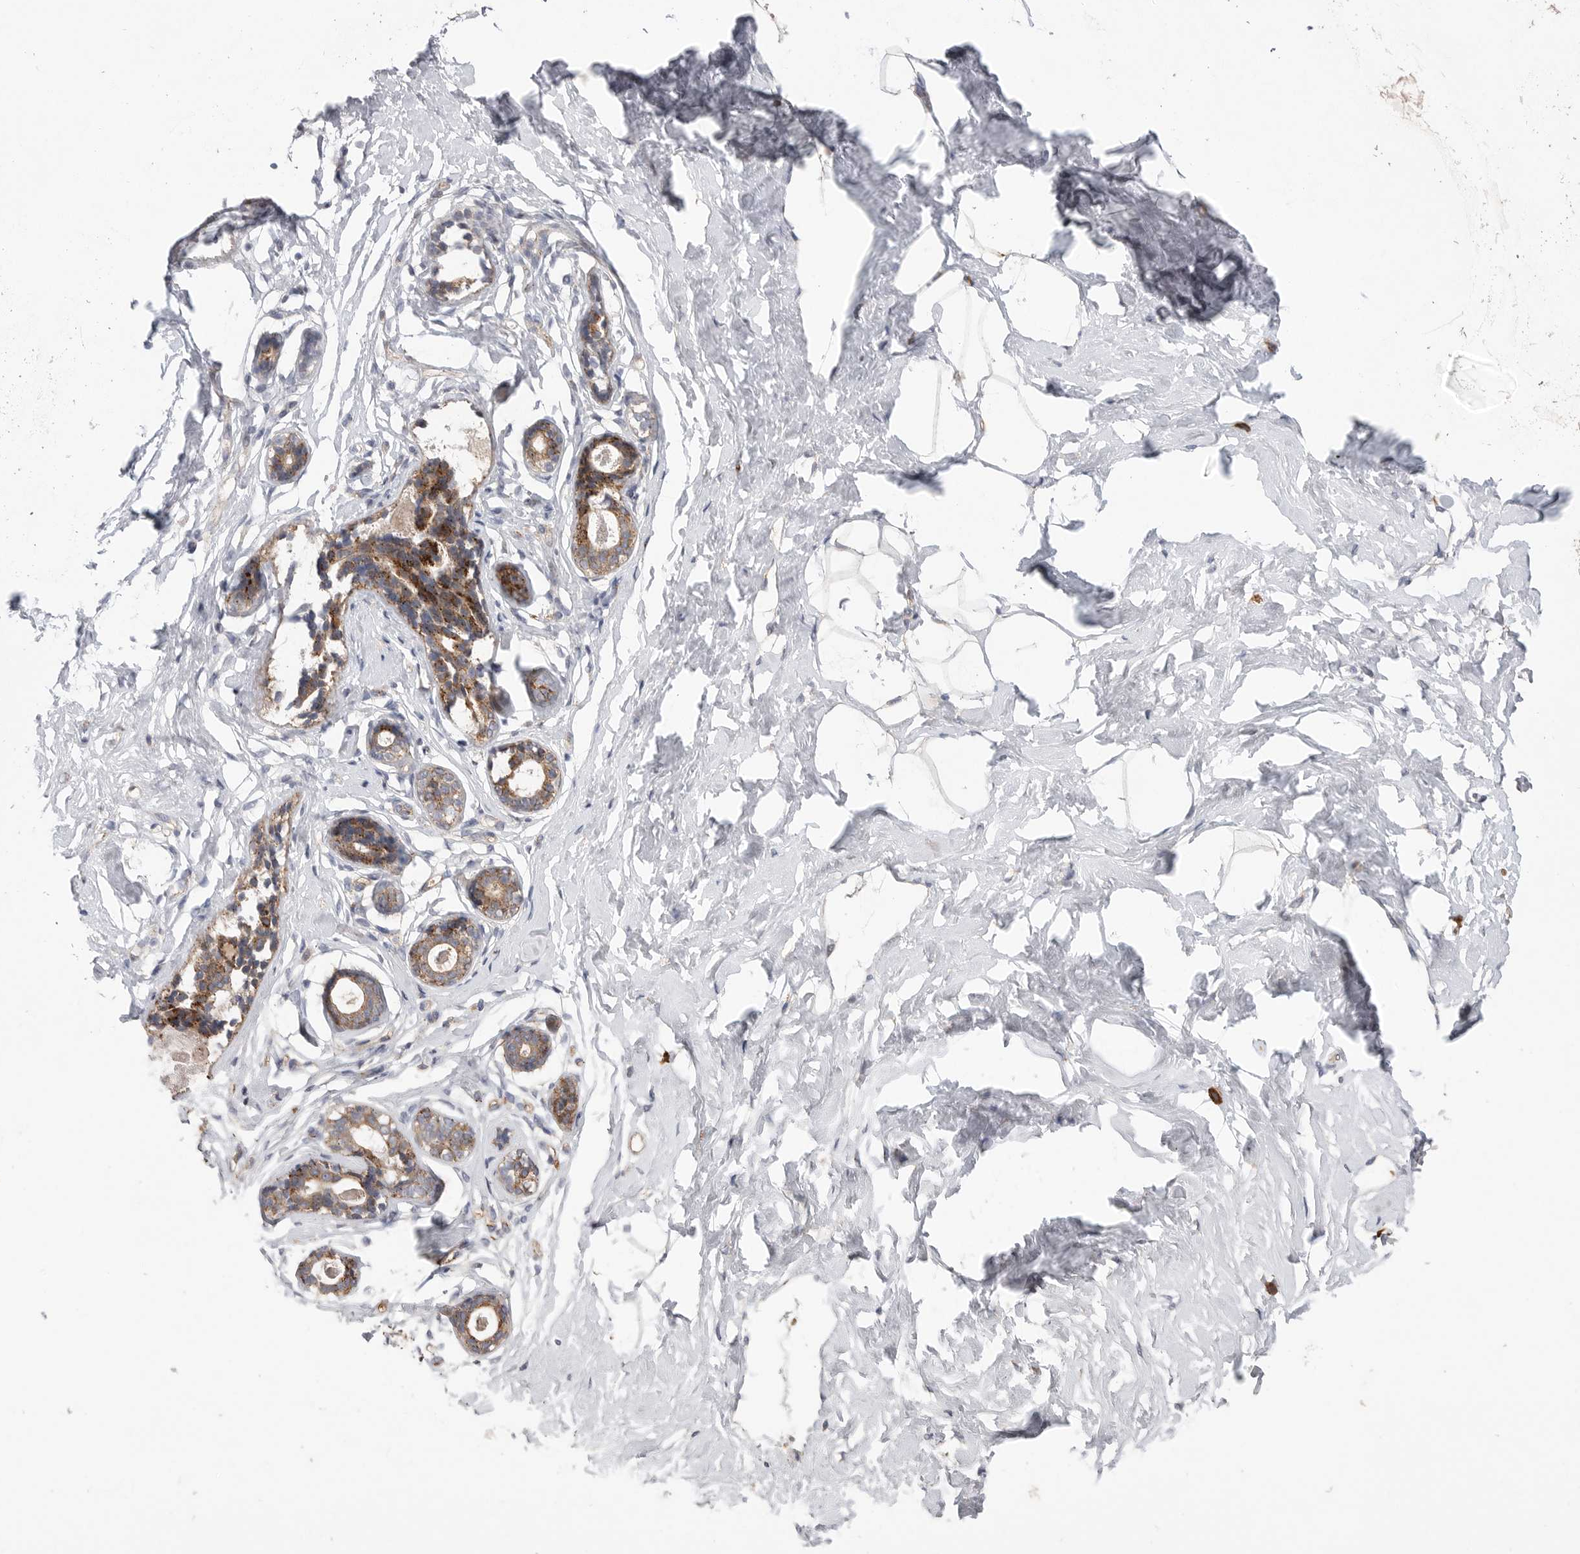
{"staining": {"intensity": "negative", "quantity": "none", "location": "none"}, "tissue": "breast", "cell_type": "Adipocytes", "image_type": "normal", "snomed": [{"axis": "morphology", "description": "Normal tissue, NOS"}, {"axis": "morphology", "description": "Adenoma, NOS"}, {"axis": "topography", "description": "Breast"}], "caption": "DAB (3,3'-diaminobenzidine) immunohistochemical staining of unremarkable human breast shows no significant expression in adipocytes.", "gene": "GALNS", "patient": {"sex": "female", "age": 23}}